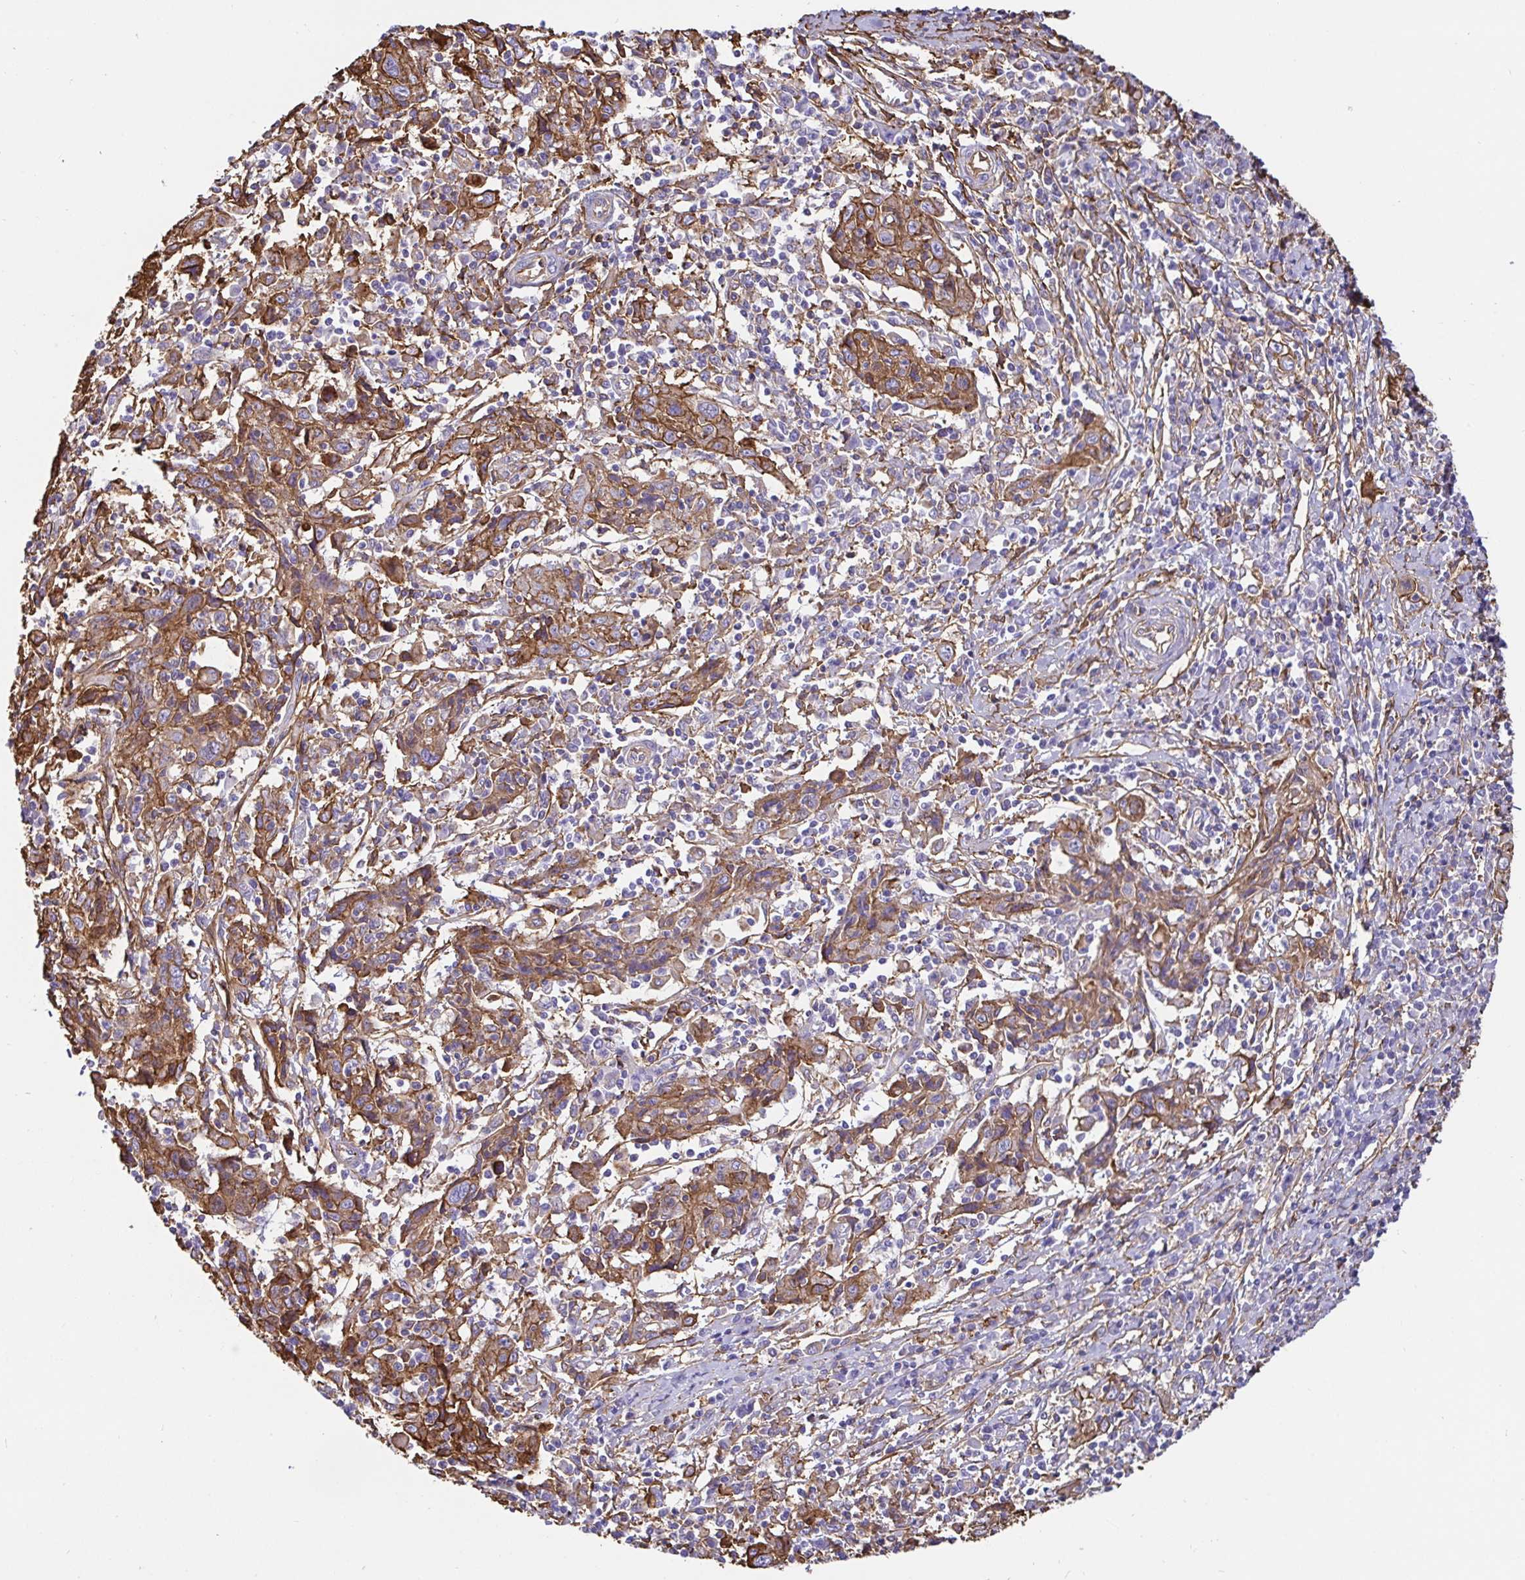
{"staining": {"intensity": "moderate", "quantity": ">75%", "location": "cytoplasmic/membranous"}, "tissue": "cervical cancer", "cell_type": "Tumor cells", "image_type": "cancer", "snomed": [{"axis": "morphology", "description": "Squamous cell carcinoma, NOS"}, {"axis": "topography", "description": "Cervix"}], "caption": "There is medium levels of moderate cytoplasmic/membranous expression in tumor cells of cervical squamous cell carcinoma, as demonstrated by immunohistochemical staining (brown color).", "gene": "ANXA2", "patient": {"sex": "female", "age": 46}}